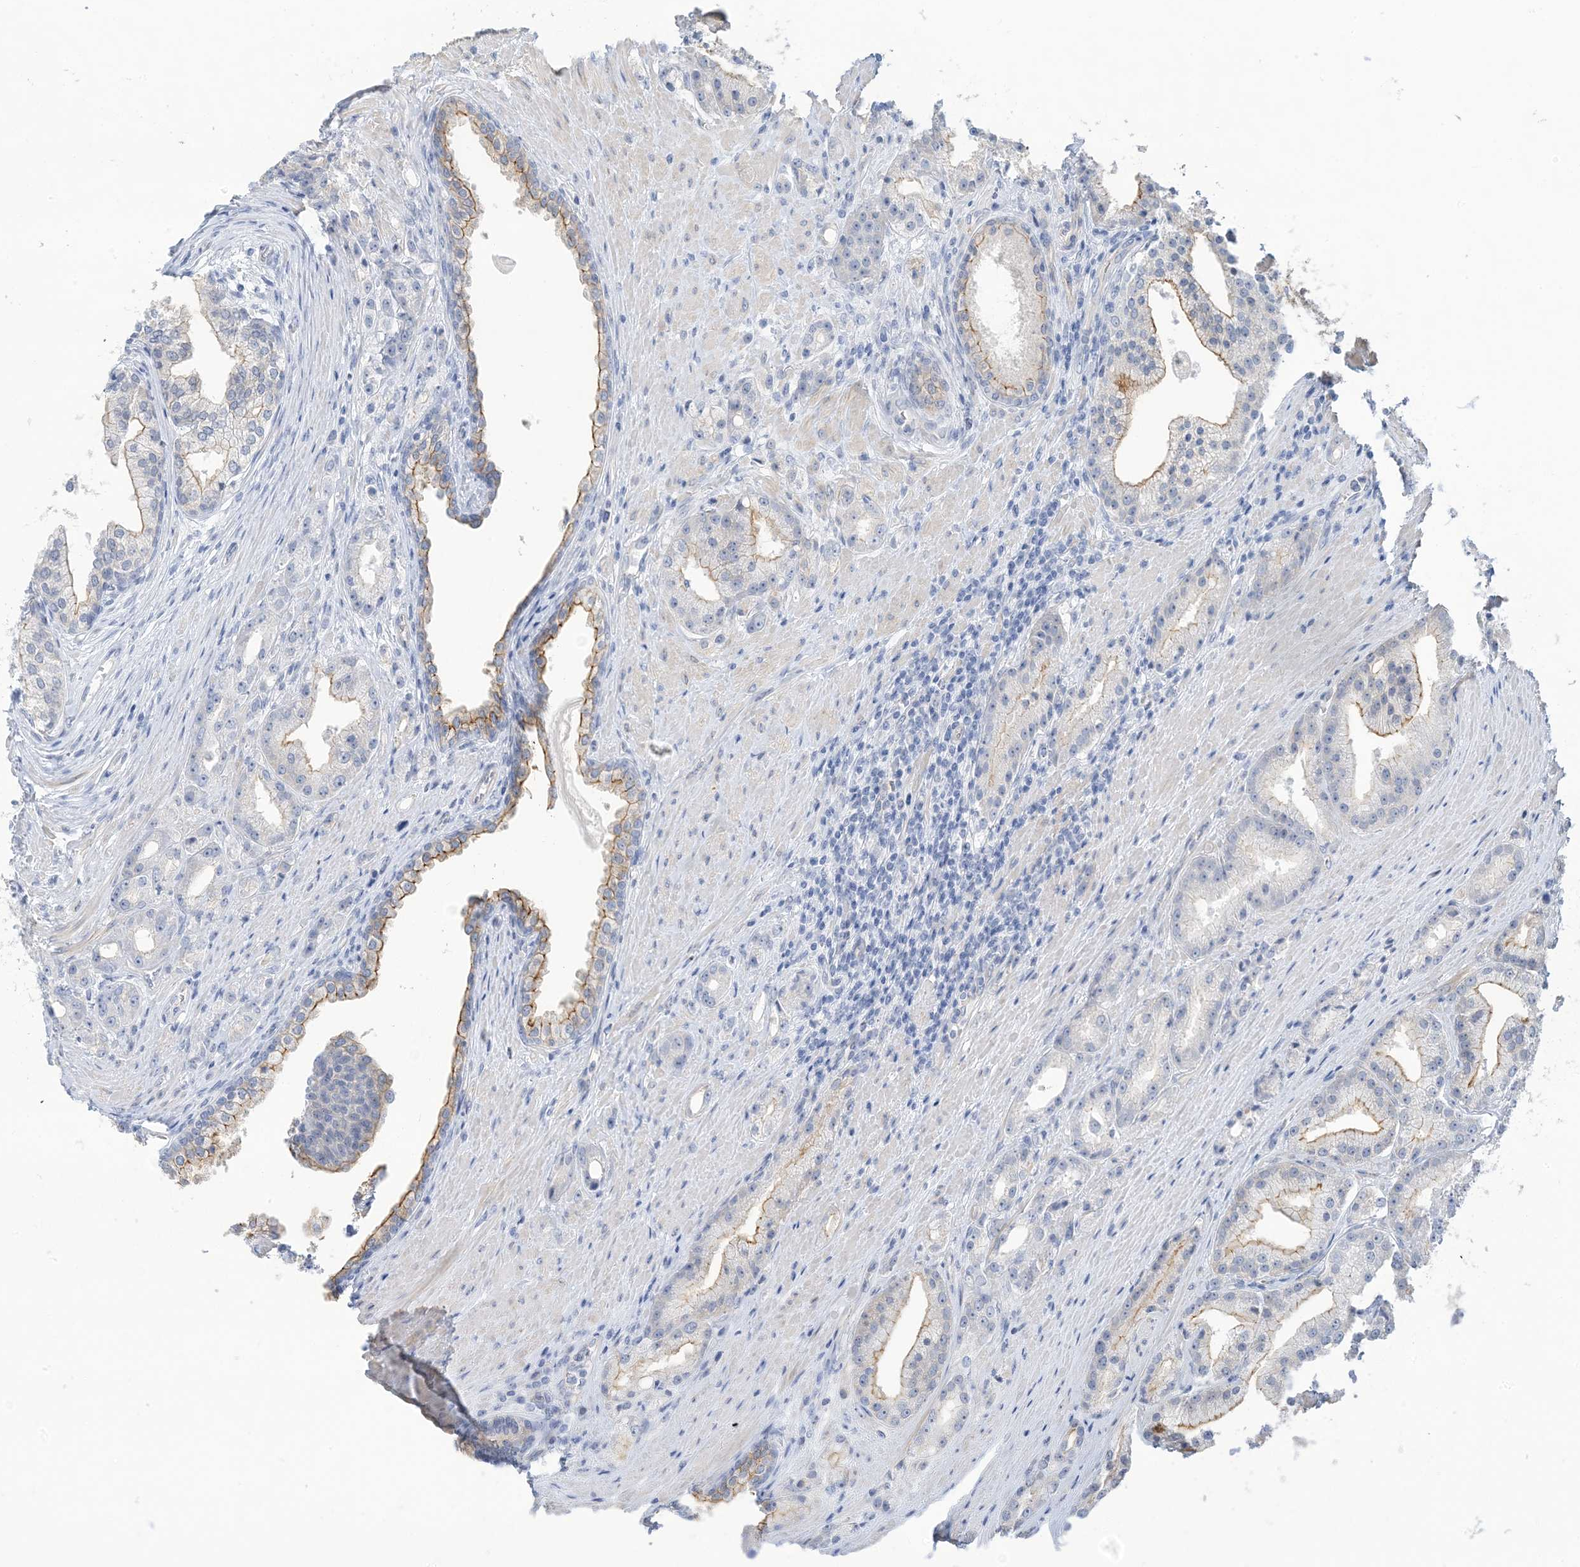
{"staining": {"intensity": "moderate", "quantity": "25%-75%", "location": "cytoplasmic/membranous"}, "tissue": "prostate cancer", "cell_type": "Tumor cells", "image_type": "cancer", "snomed": [{"axis": "morphology", "description": "Adenocarcinoma, Low grade"}, {"axis": "topography", "description": "Prostate"}], "caption": "Immunohistochemical staining of human low-grade adenocarcinoma (prostate) exhibits medium levels of moderate cytoplasmic/membranous staining in about 25%-75% of tumor cells.", "gene": "IL36B", "patient": {"sex": "male", "age": 67}}